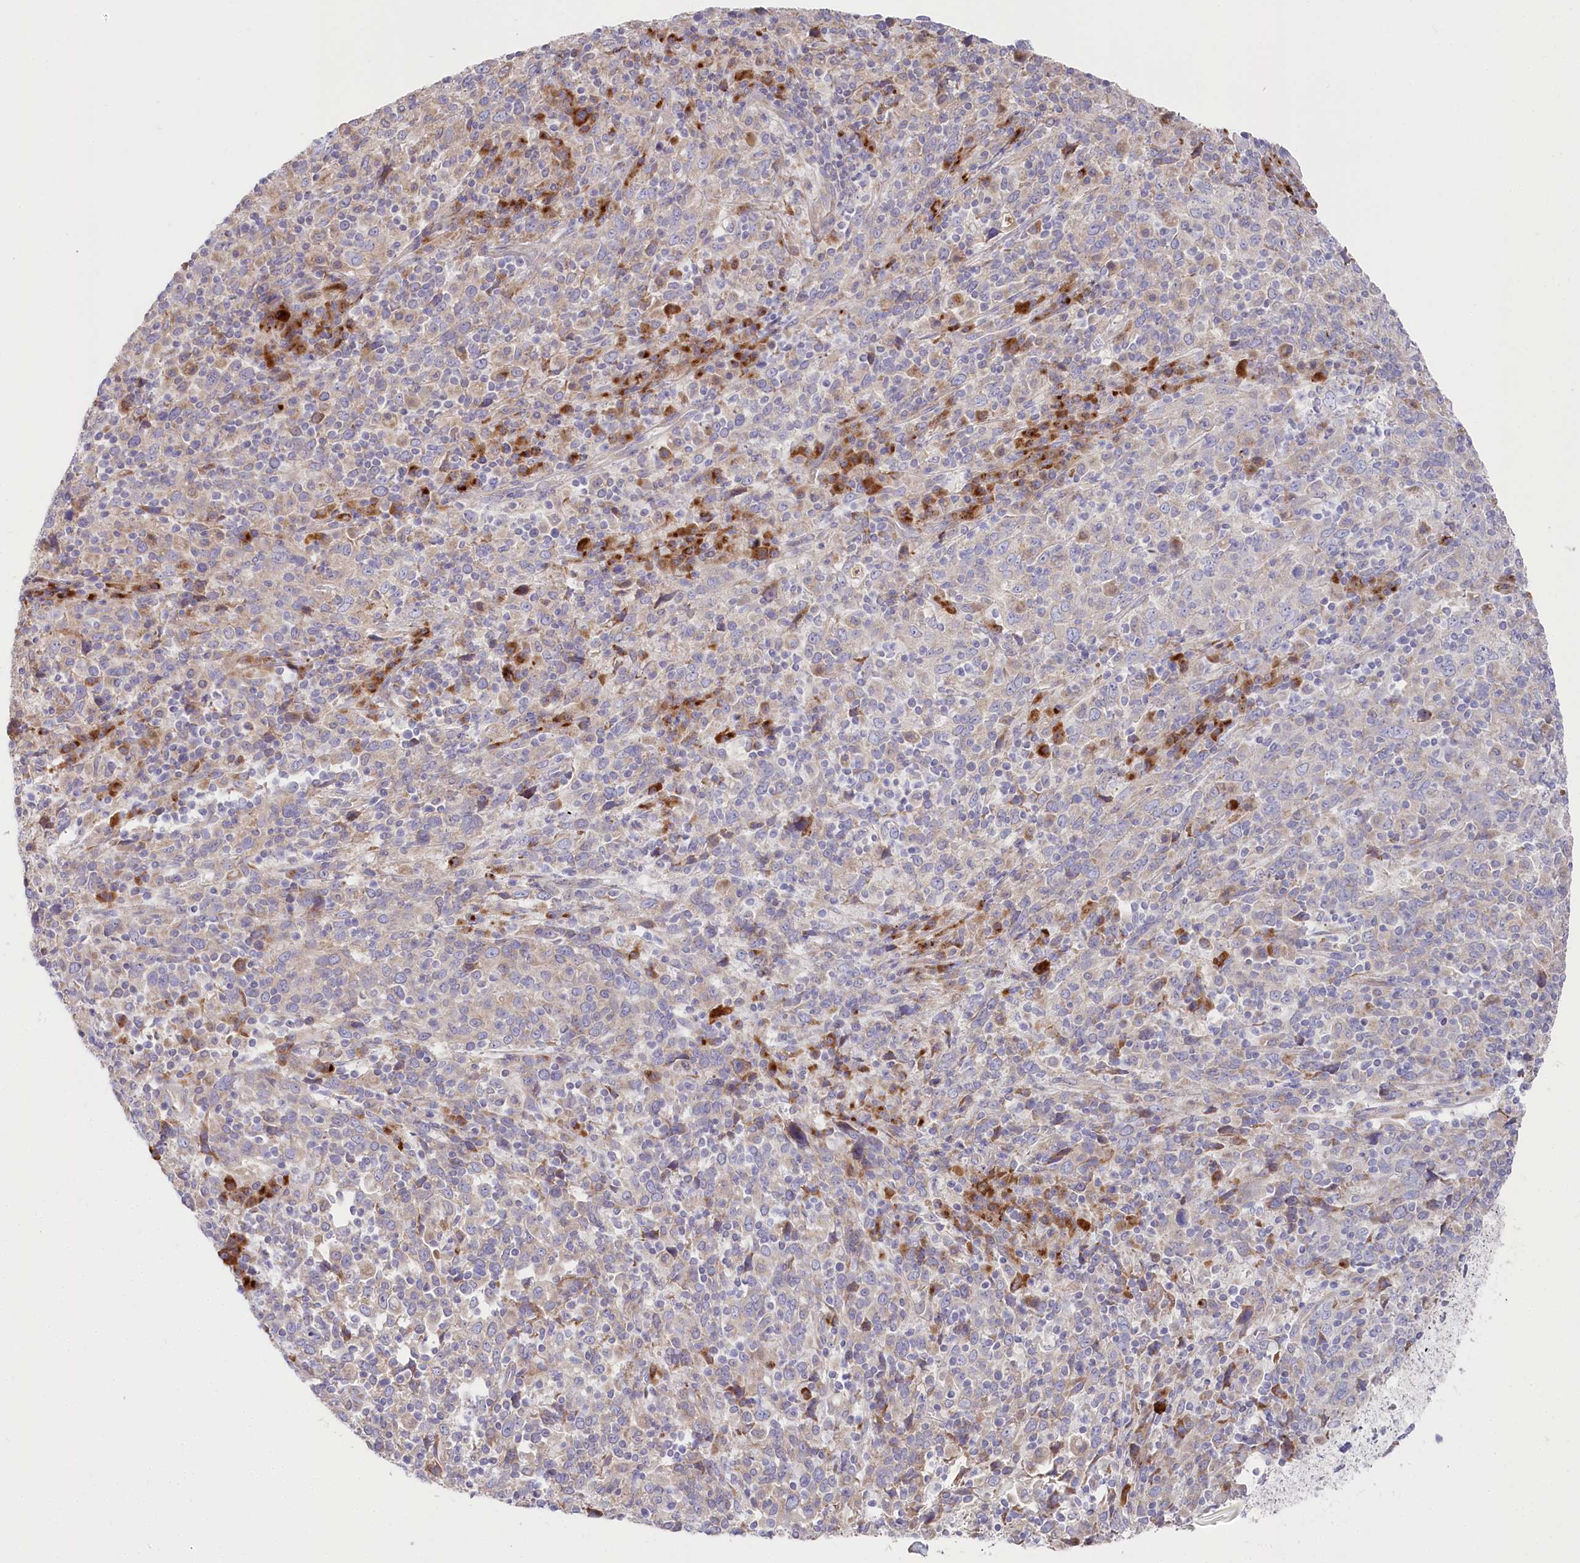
{"staining": {"intensity": "weak", "quantity": "<25%", "location": "cytoplasmic/membranous"}, "tissue": "cervical cancer", "cell_type": "Tumor cells", "image_type": "cancer", "snomed": [{"axis": "morphology", "description": "Squamous cell carcinoma, NOS"}, {"axis": "topography", "description": "Cervix"}], "caption": "This image is of squamous cell carcinoma (cervical) stained with immunohistochemistry (IHC) to label a protein in brown with the nuclei are counter-stained blue. There is no expression in tumor cells.", "gene": "POGLUT1", "patient": {"sex": "female", "age": 46}}